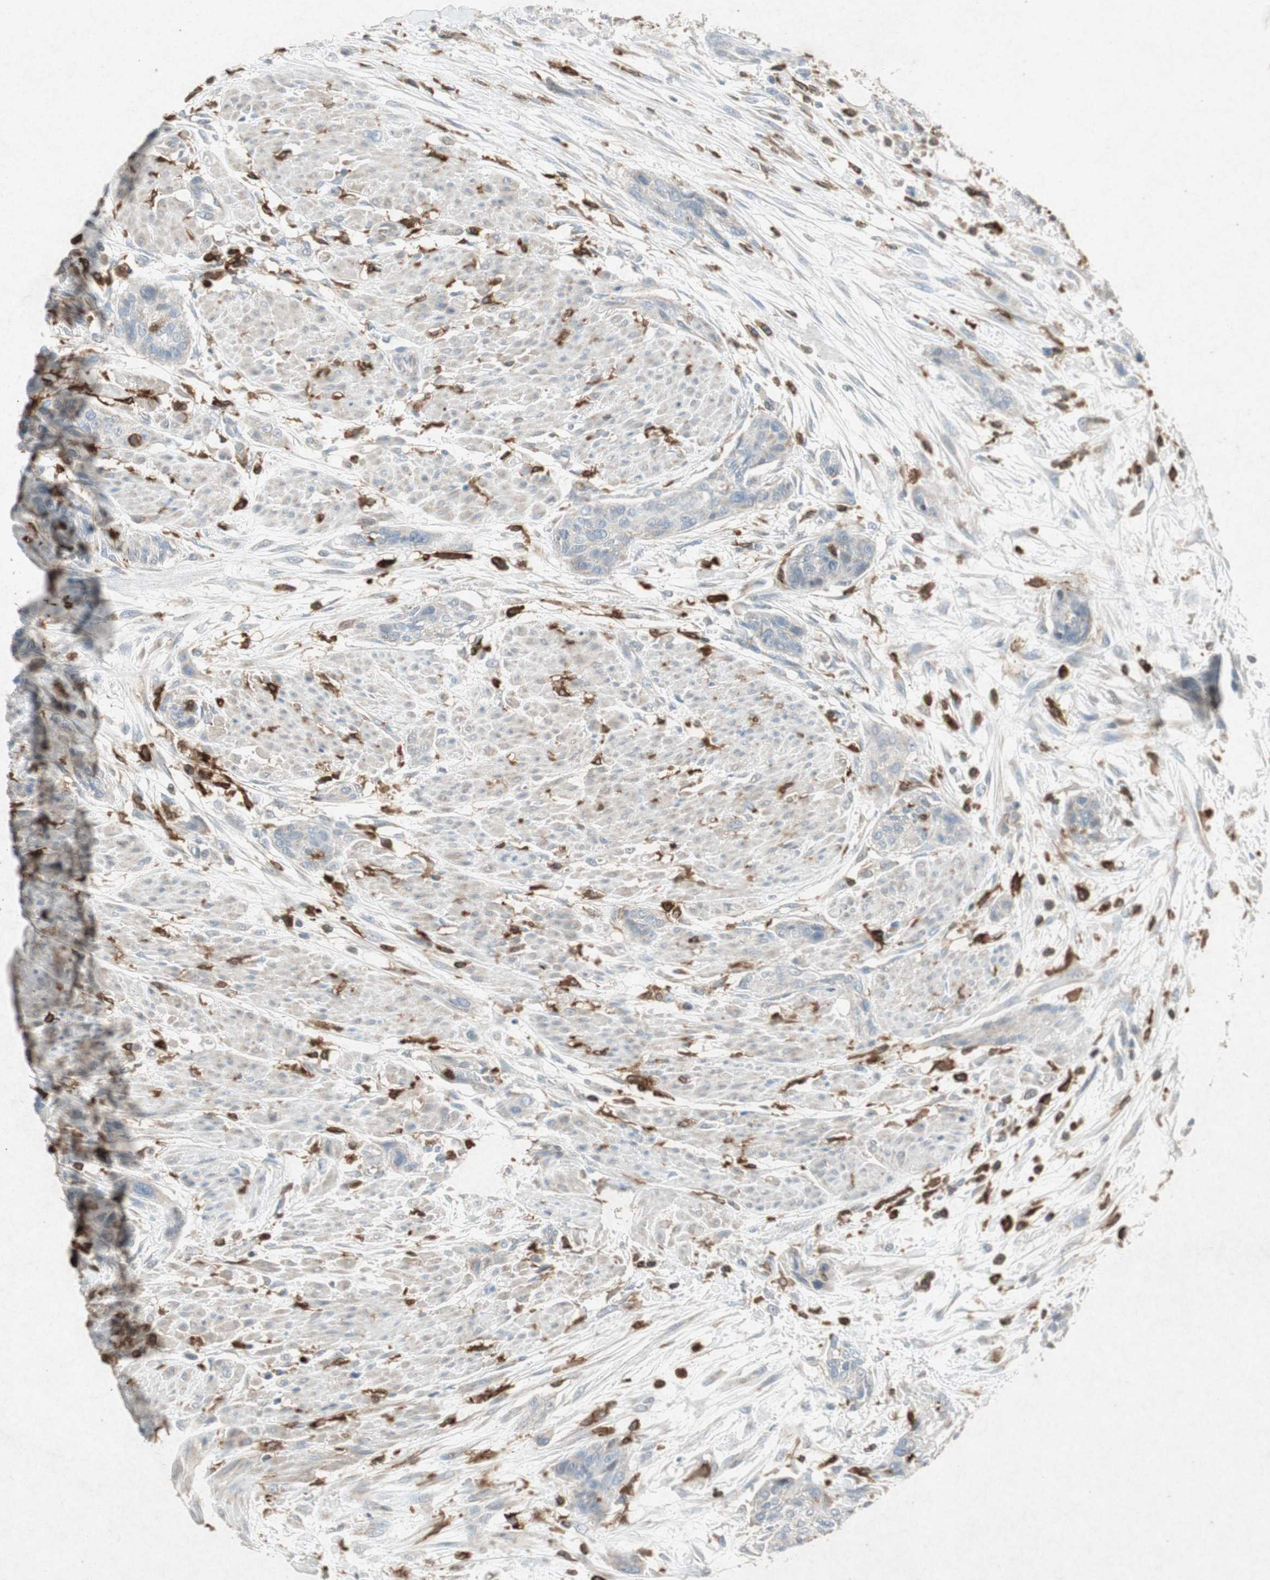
{"staining": {"intensity": "weak", "quantity": "25%-75%", "location": "cytoplasmic/membranous"}, "tissue": "urothelial cancer", "cell_type": "Tumor cells", "image_type": "cancer", "snomed": [{"axis": "morphology", "description": "Urothelial carcinoma, High grade"}, {"axis": "topography", "description": "Urinary bladder"}], "caption": "High-power microscopy captured an IHC micrograph of urothelial cancer, revealing weak cytoplasmic/membranous expression in approximately 25%-75% of tumor cells. The staining is performed using DAB (3,3'-diaminobenzidine) brown chromogen to label protein expression. The nuclei are counter-stained blue using hematoxylin.", "gene": "TYROBP", "patient": {"sex": "male", "age": 35}}